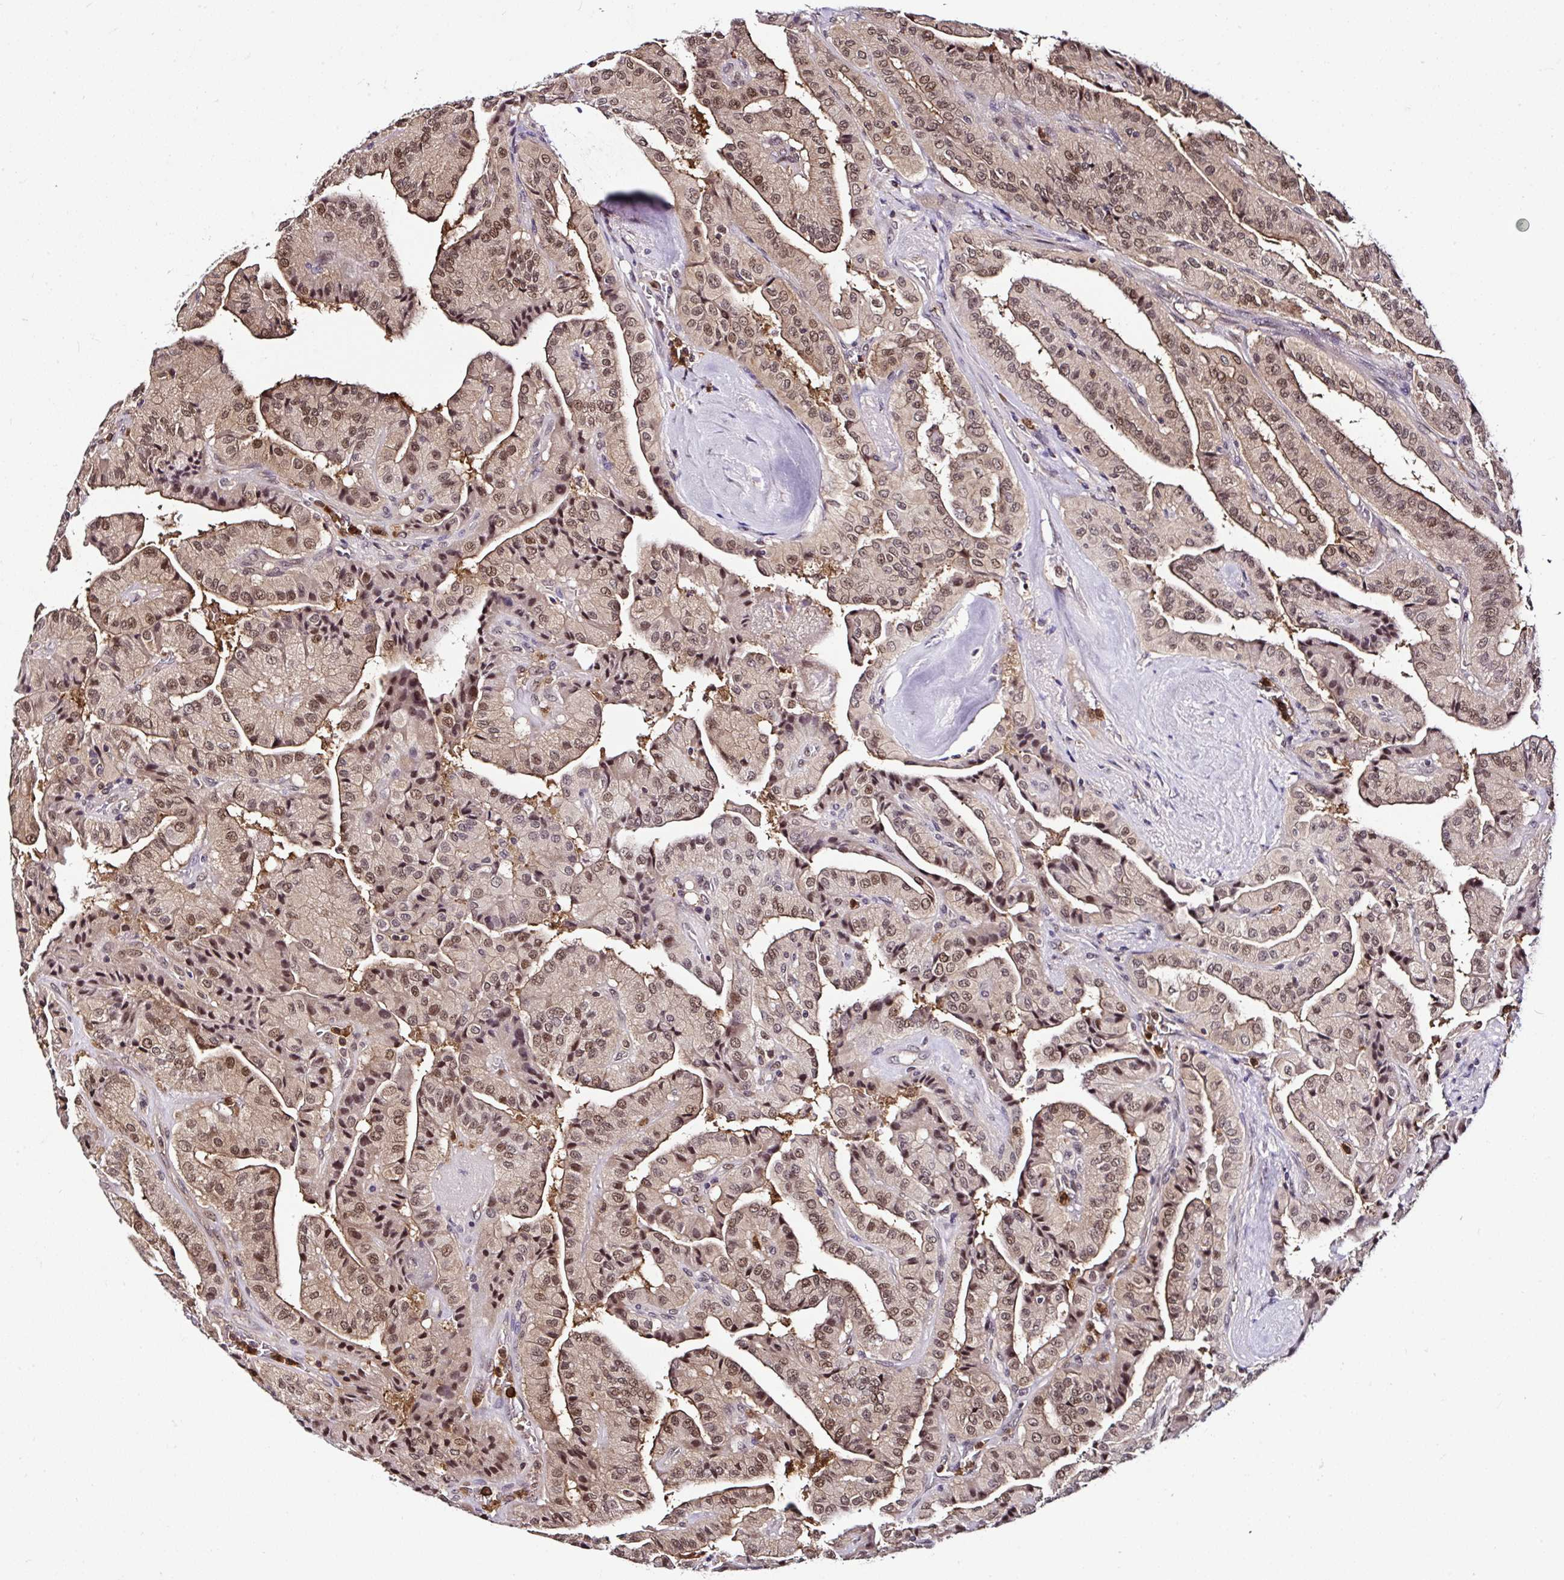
{"staining": {"intensity": "moderate", "quantity": ">75%", "location": "cytoplasmic/membranous,nuclear"}, "tissue": "thyroid cancer", "cell_type": "Tumor cells", "image_type": "cancer", "snomed": [{"axis": "morphology", "description": "Normal tissue, NOS"}, {"axis": "morphology", "description": "Papillary adenocarcinoma, NOS"}, {"axis": "topography", "description": "Thyroid gland"}], "caption": "Immunohistochemical staining of thyroid papillary adenocarcinoma exhibits medium levels of moderate cytoplasmic/membranous and nuclear protein staining in about >75% of tumor cells.", "gene": "PIN4", "patient": {"sex": "female", "age": 59}}